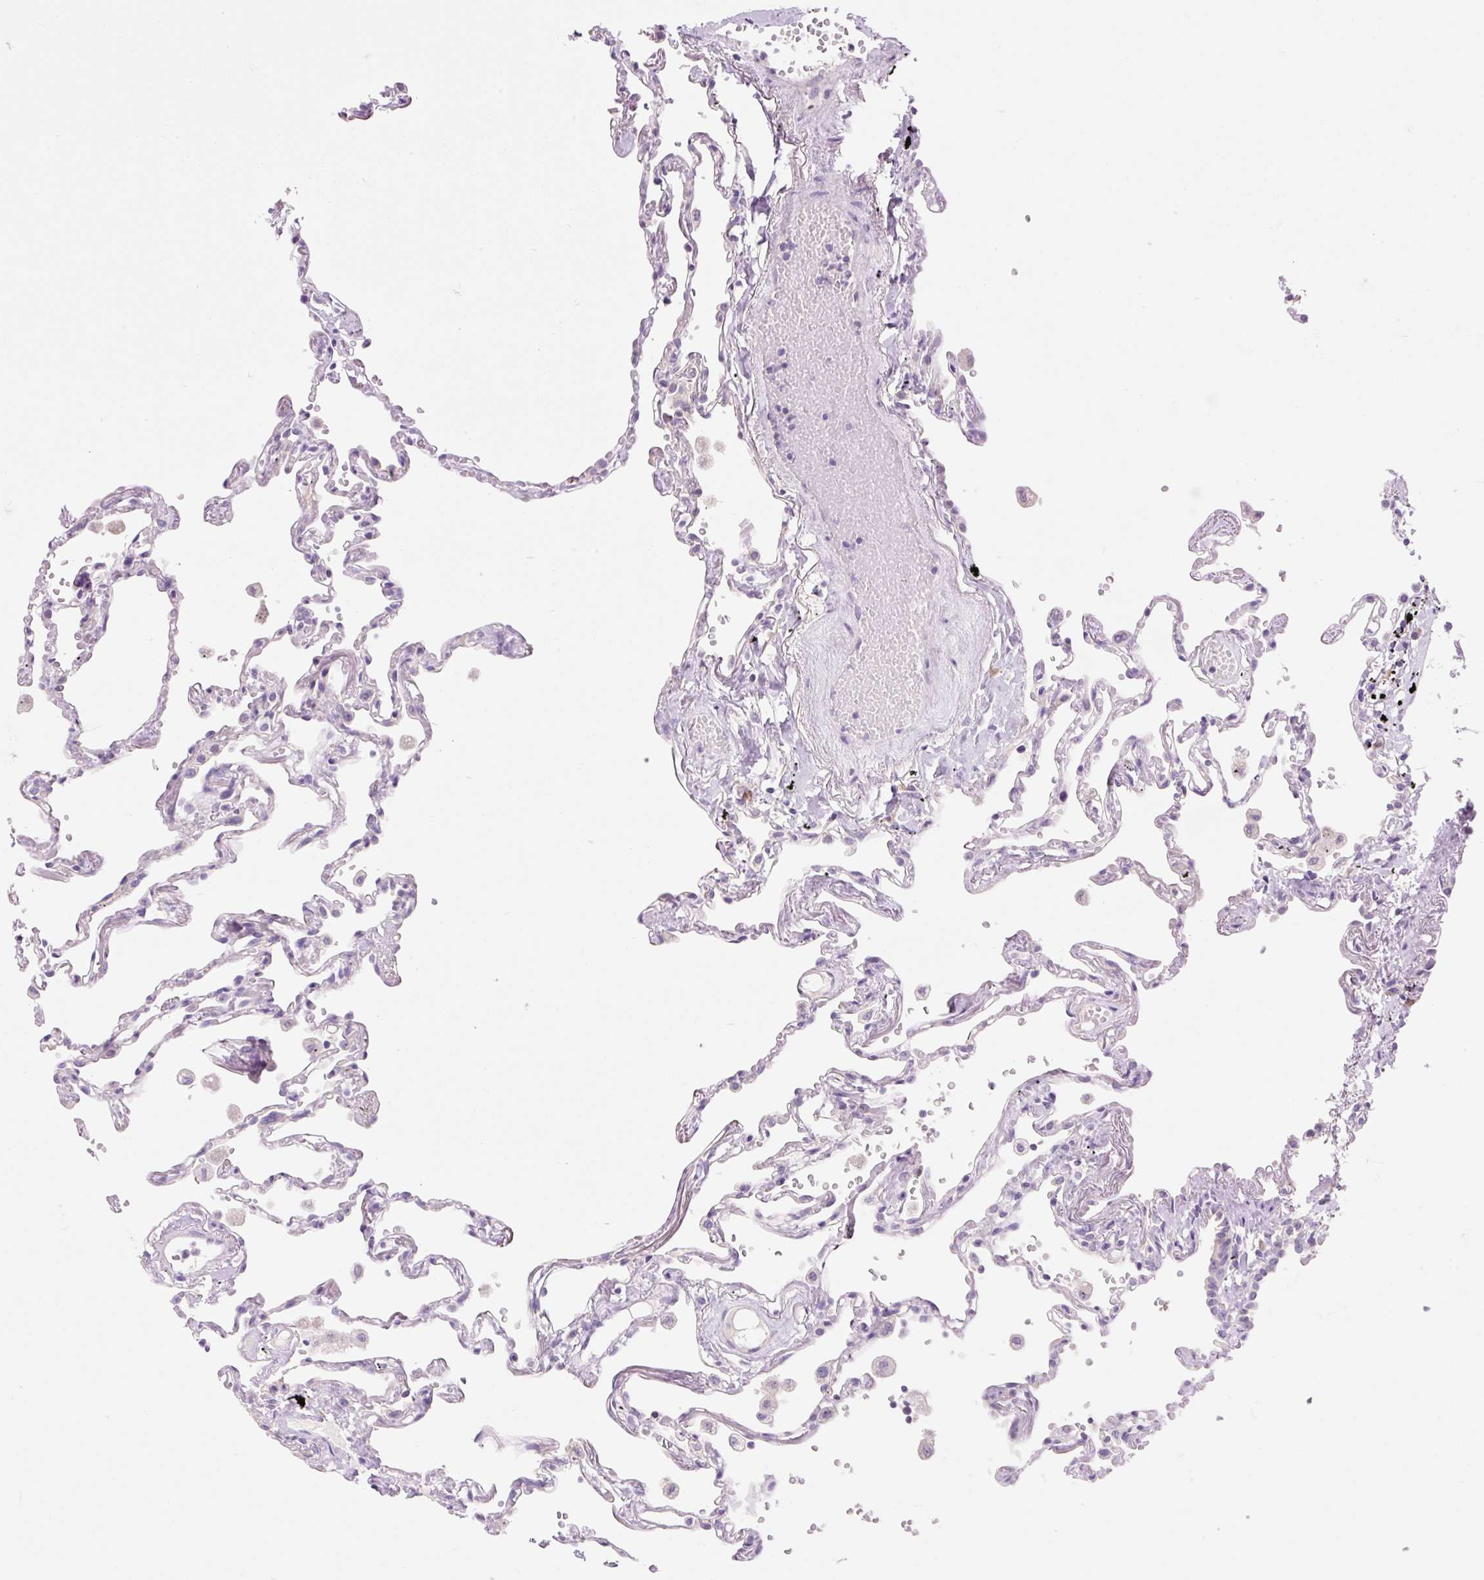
{"staining": {"intensity": "negative", "quantity": "none", "location": "none"}, "tissue": "lung", "cell_type": "Alveolar cells", "image_type": "normal", "snomed": [{"axis": "morphology", "description": "Normal tissue, NOS"}, {"axis": "topography", "description": "Lung"}], "caption": "DAB (3,3'-diaminobenzidine) immunohistochemical staining of benign human lung demonstrates no significant staining in alveolar cells. Brightfield microscopy of IHC stained with DAB (3,3'-diaminobenzidine) (brown) and hematoxylin (blue), captured at high magnification.", "gene": "CELF6", "patient": {"sex": "female", "age": 67}}